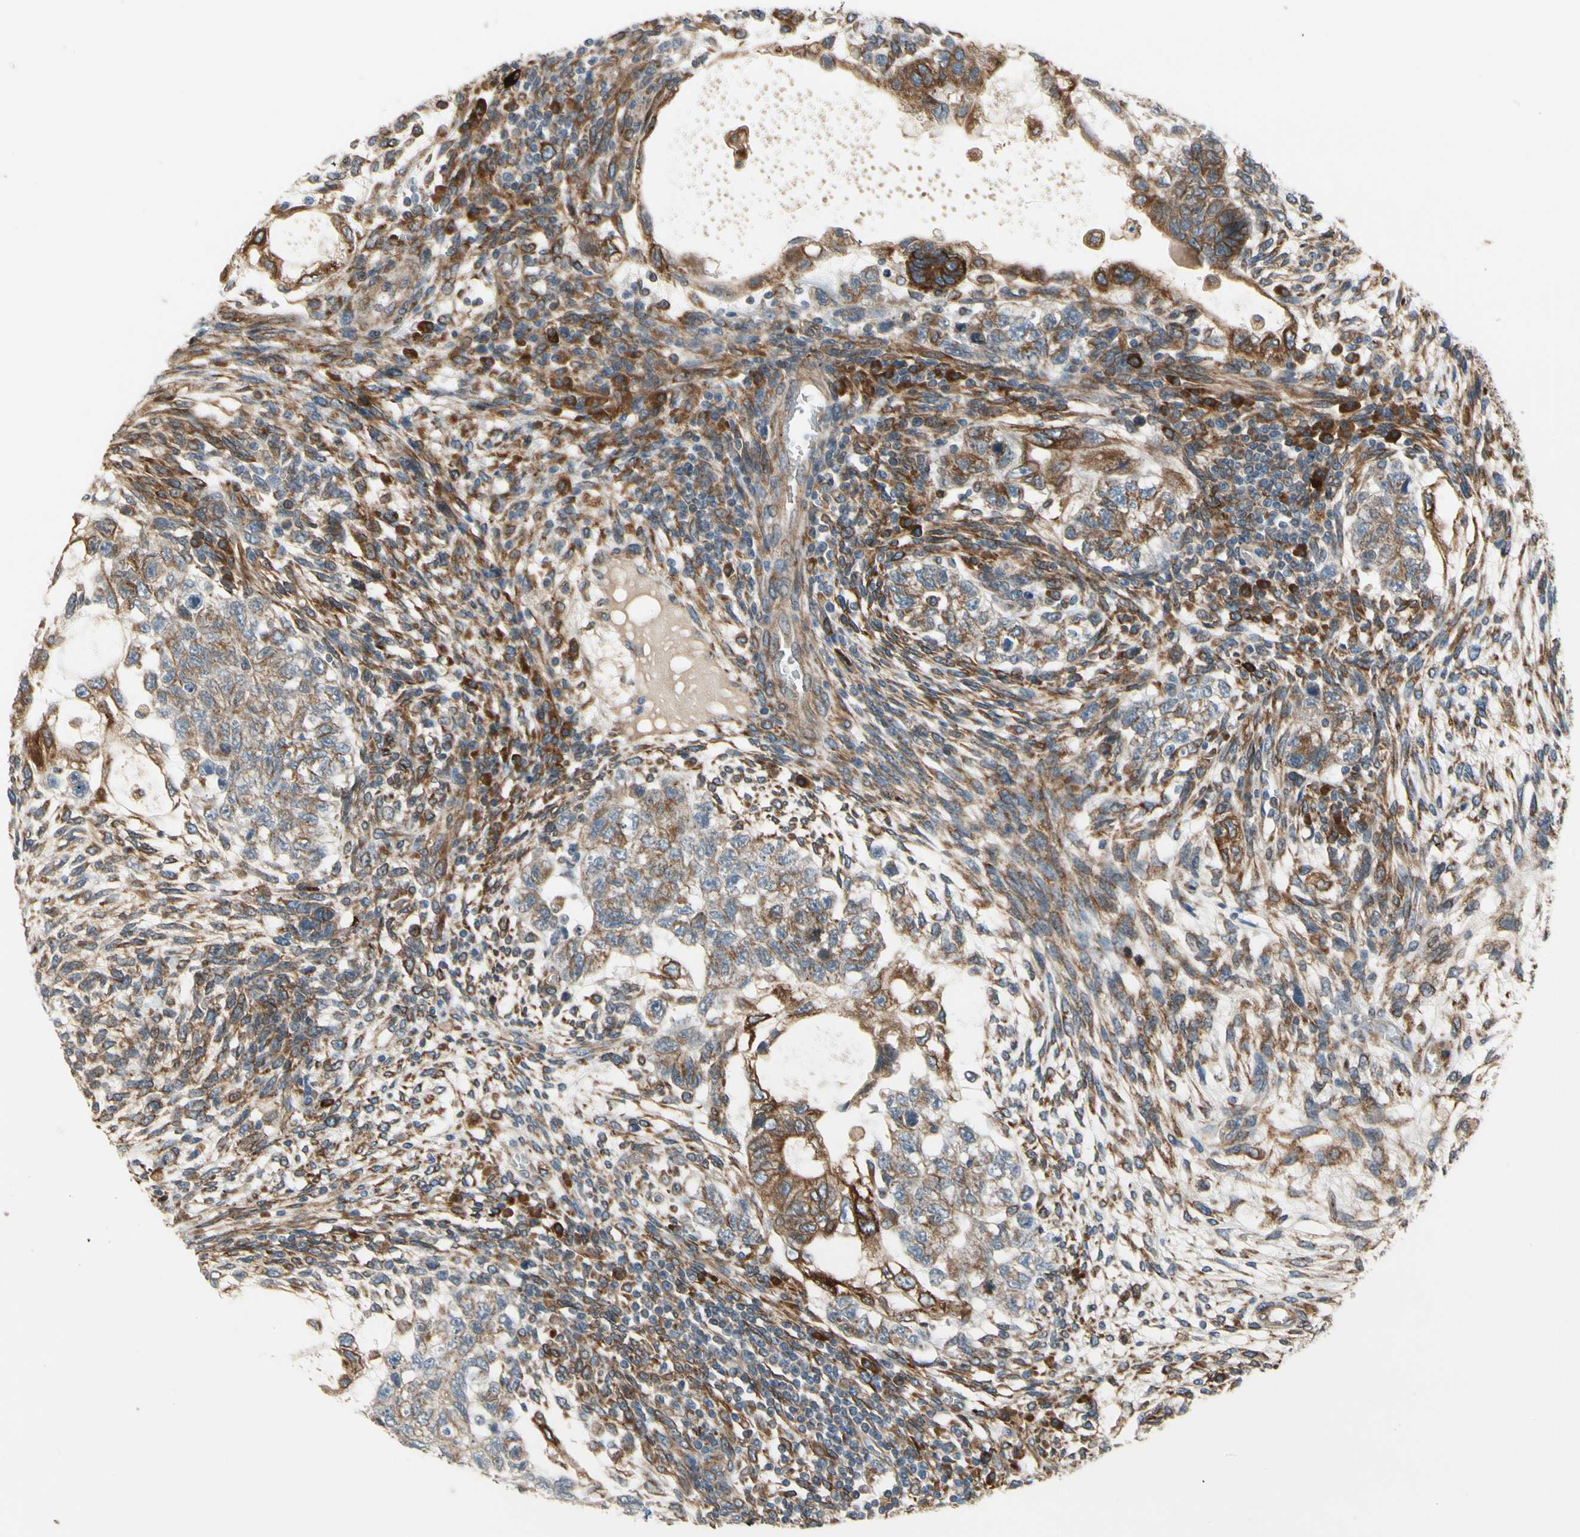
{"staining": {"intensity": "moderate", "quantity": ">75%", "location": "cytoplasmic/membranous"}, "tissue": "testis cancer", "cell_type": "Tumor cells", "image_type": "cancer", "snomed": [{"axis": "morphology", "description": "Normal tissue, NOS"}, {"axis": "morphology", "description": "Carcinoma, Embryonal, NOS"}, {"axis": "topography", "description": "Testis"}], "caption": "This is an image of IHC staining of testis cancer, which shows moderate expression in the cytoplasmic/membranous of tumor cells.", "gene": "CLCC1", "patient": {"sex": "male", "age": 36}}